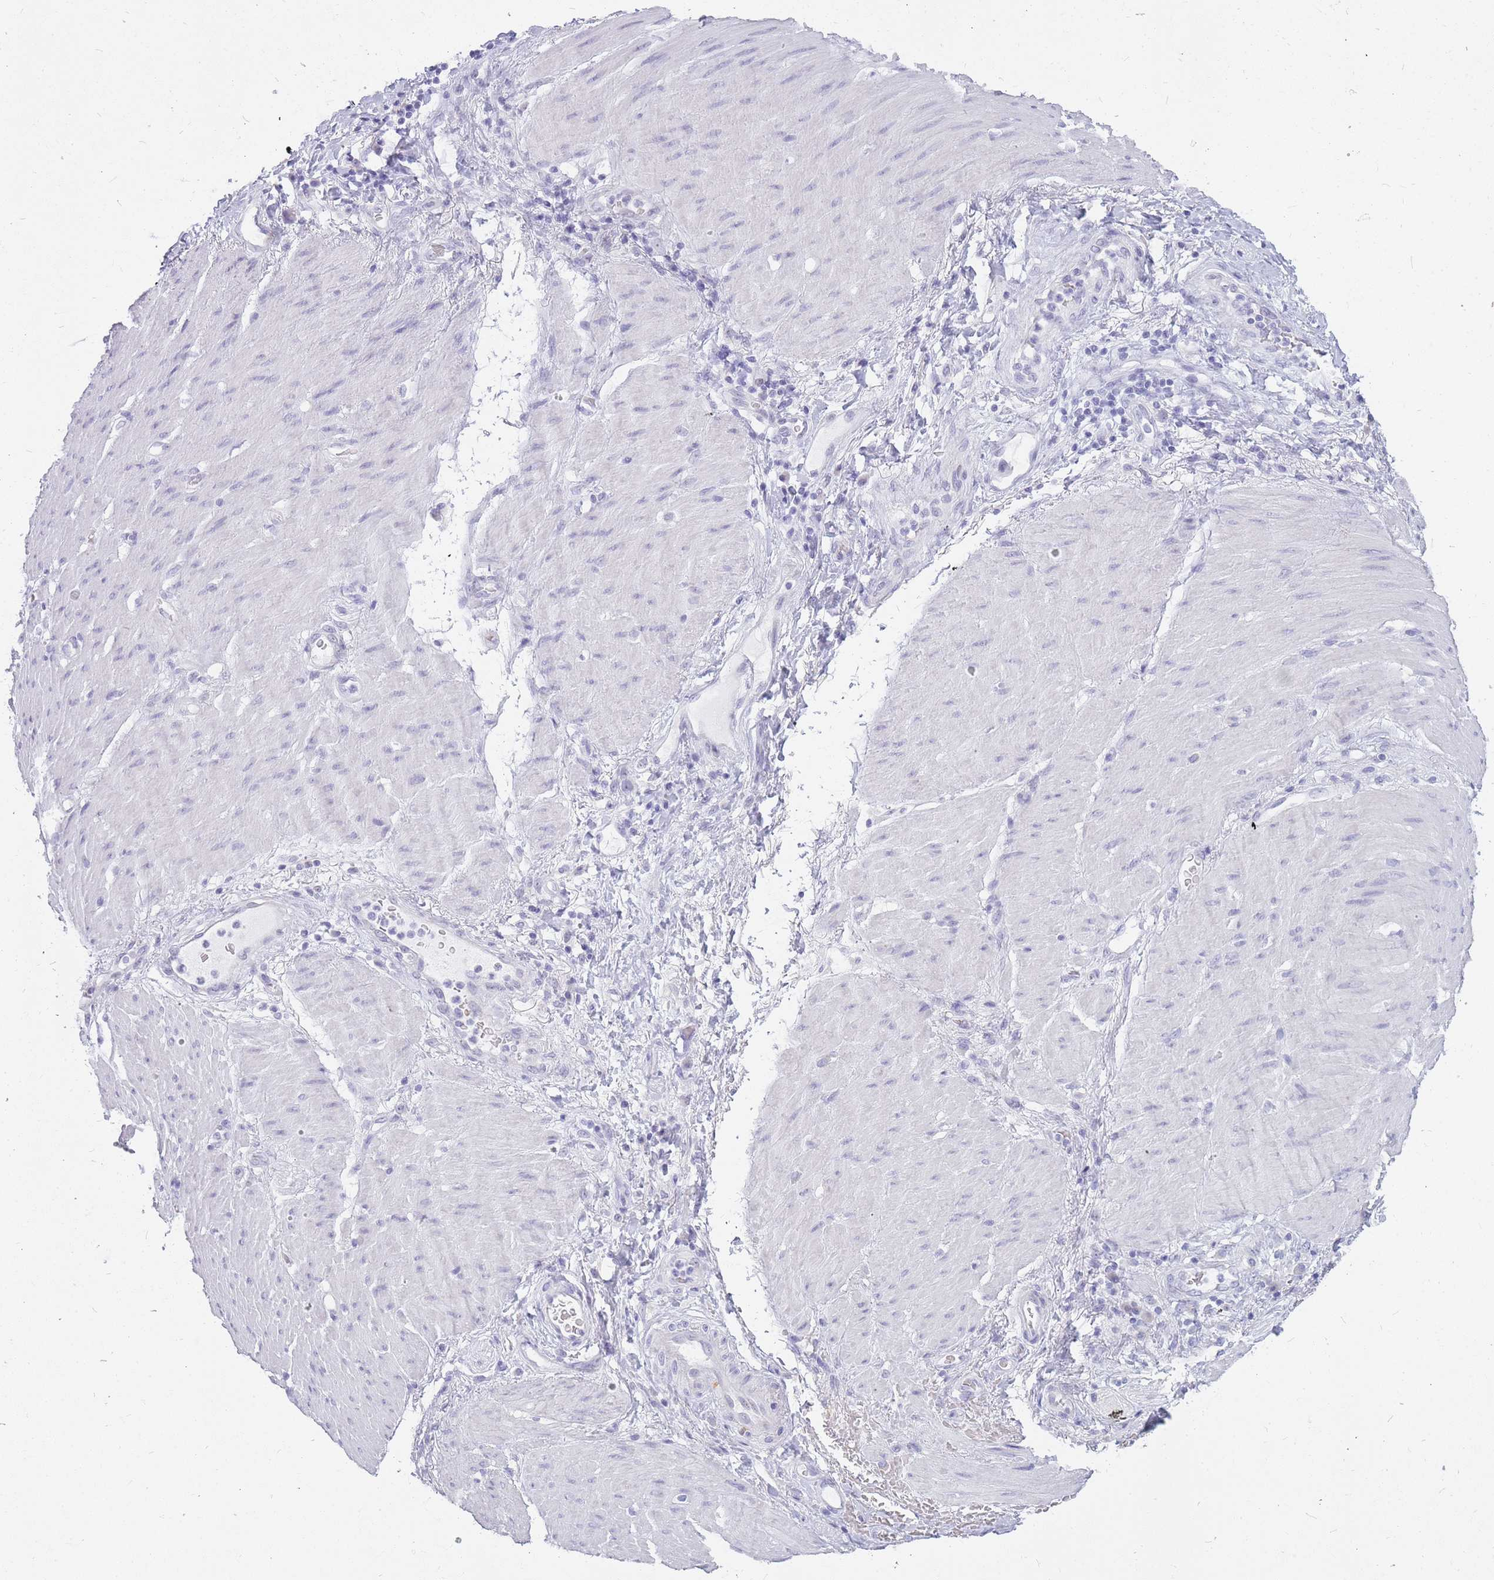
{"staining": {"intensity": "negative", "quantity": "none", "location": "none"}, "tissue": "stomach cancer", "cell_type": "Tumor cells", "image_type": "cancer", "snomed": [{"axis": "morphology", "description": "Adenocarcinoma, NOS"}, {"axis": "topography", "description": "Stomach"}], "caption": "This is an IHC photomicrograph of human stomach cancer (adenocarcinoma). There is no positivity in tumor cells.", "gene": "INS", "patient": {"sex": "female", "age": 73}}